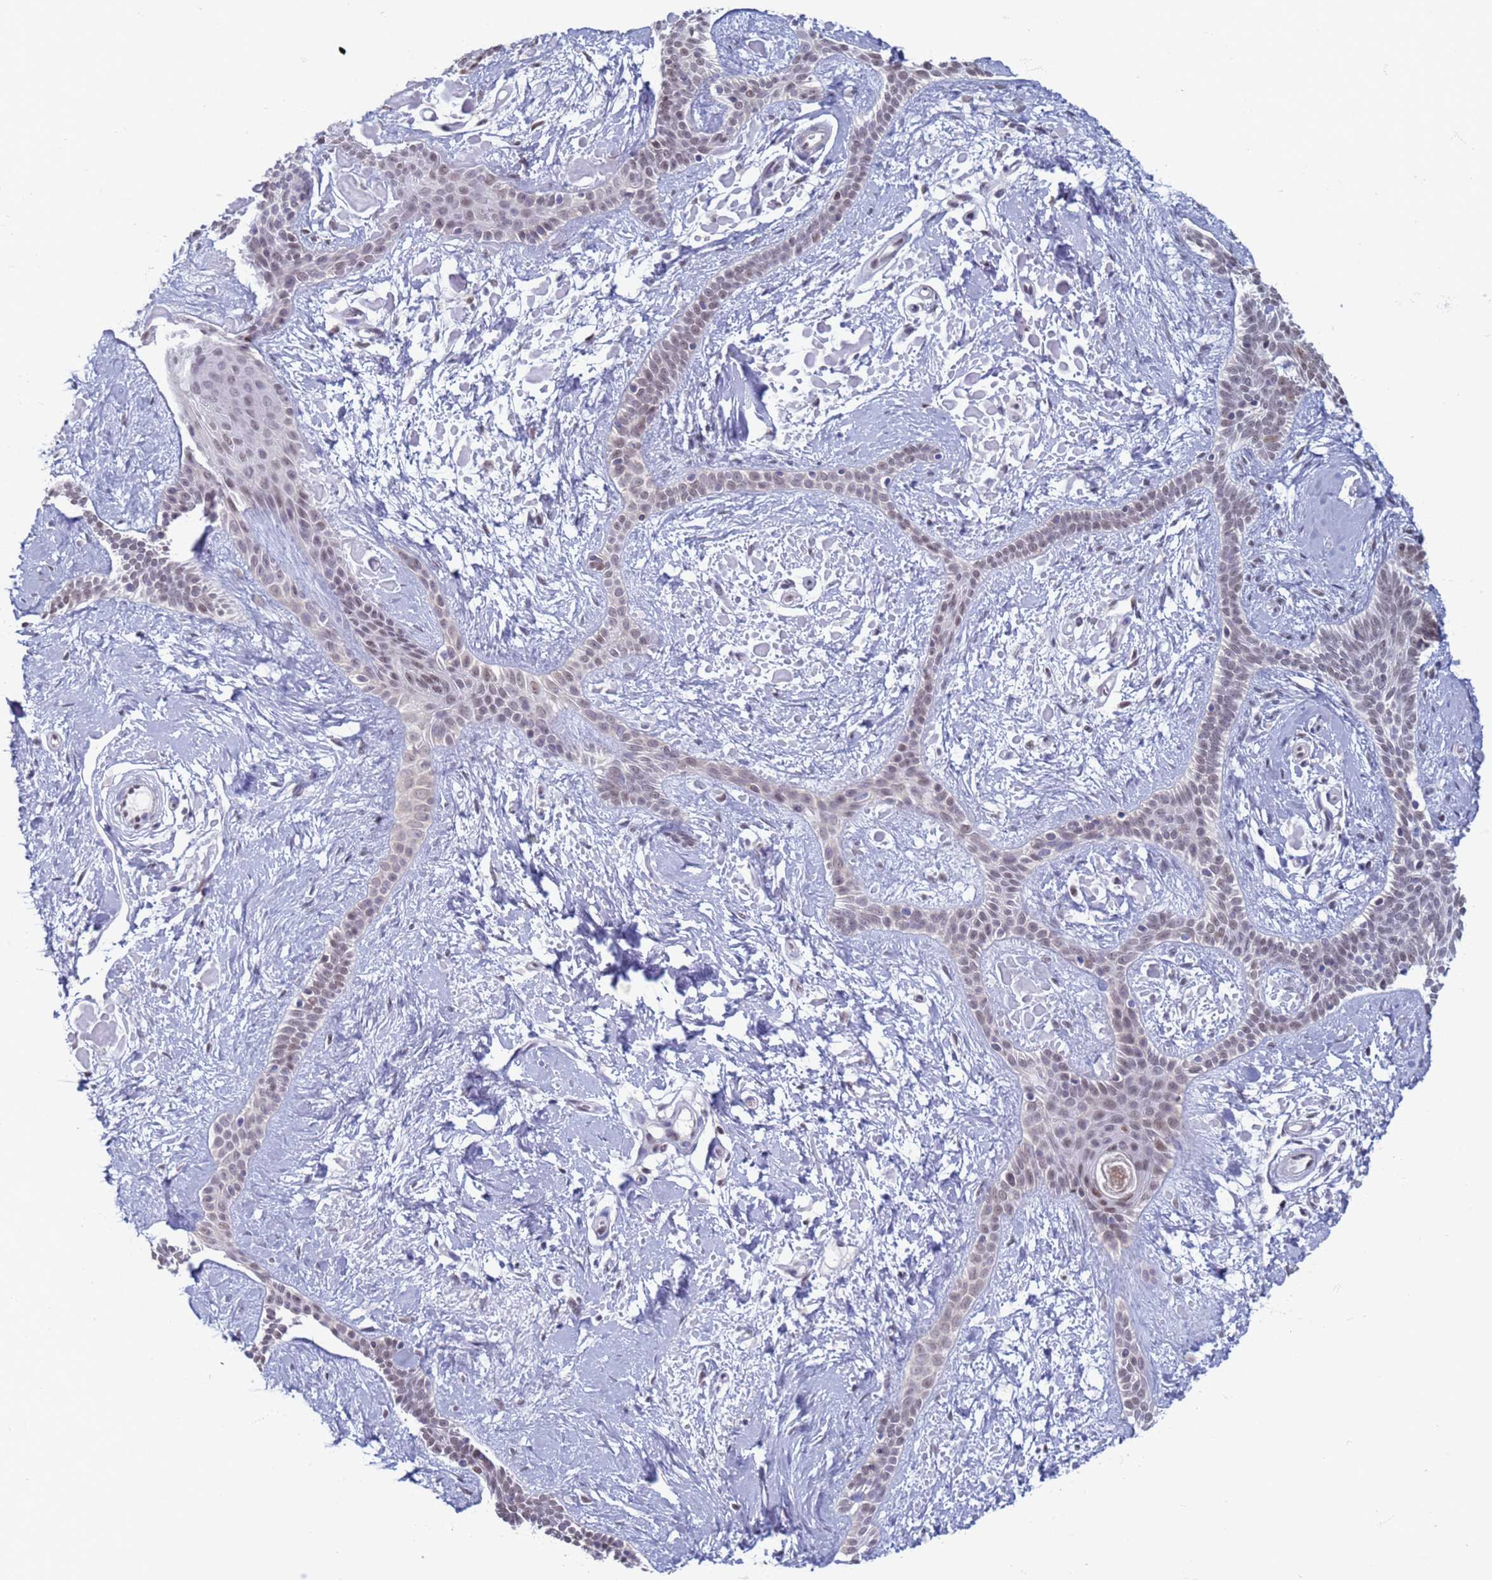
{"staining": {"intensity": "weak", "quantity": "<25%", "location": "nuclear"}, "tissue": "skin cancer", "cell_type": "Tumor cells", "image_type": "cancer", "snomed": [{"axis": "morphology", "description": "Basal cell carcinoma"}, {"axis": "topography", "description": "Skin"}], "caption": "A high-resolution micrograph shows IHC staining of skin basal cell carcinoma, which demonstrates no significant staining in tumor cells.", "gene": "SAE1", "patient": {"sex": "male", "age": 78}}